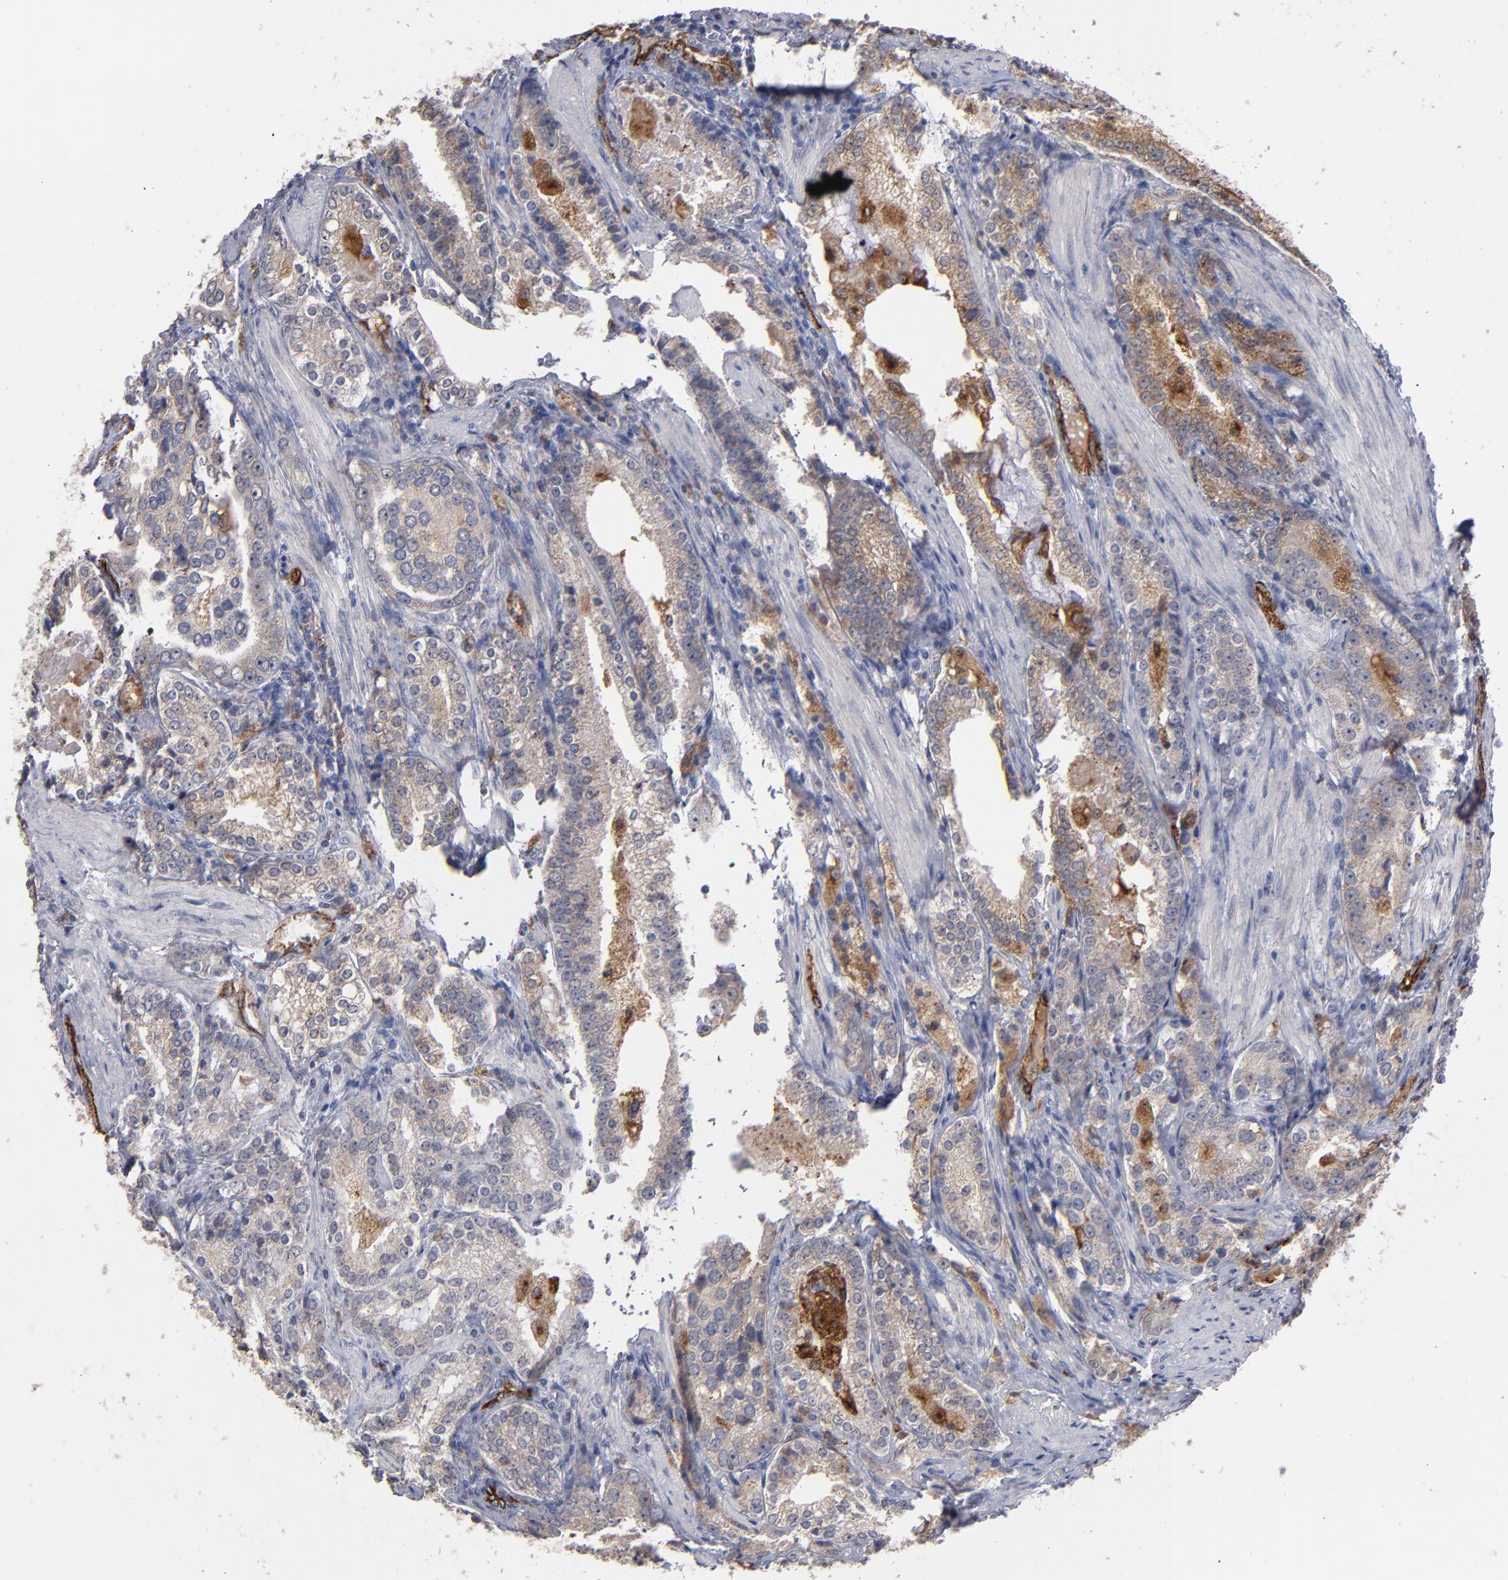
{"staining": {"intensity": "weak", "quantity": ">75%", "location": "cytoplasmic/membranous"}, "tissue": "prostate cancer", "cell_type": "Tumor cells", "image_type": "cancer", "snomed": [{"axis": "morphology", "description": "Adenocarcinoma, High grade"}, {"axis": "topography", "description": "Prostate"}], "caption": "Immunohistochemical staining of human prostate high-grade adenocarcinoma exhibits weak cytoplasmic/membranous protein positivity in about >75% of tumor cells. Using DAB (brown) and hematoxylin (blue) stains, captured at high magnification using brightfield microscopy.", "gene": "SELP", "patient": {"sex": "male", "age": 63}}